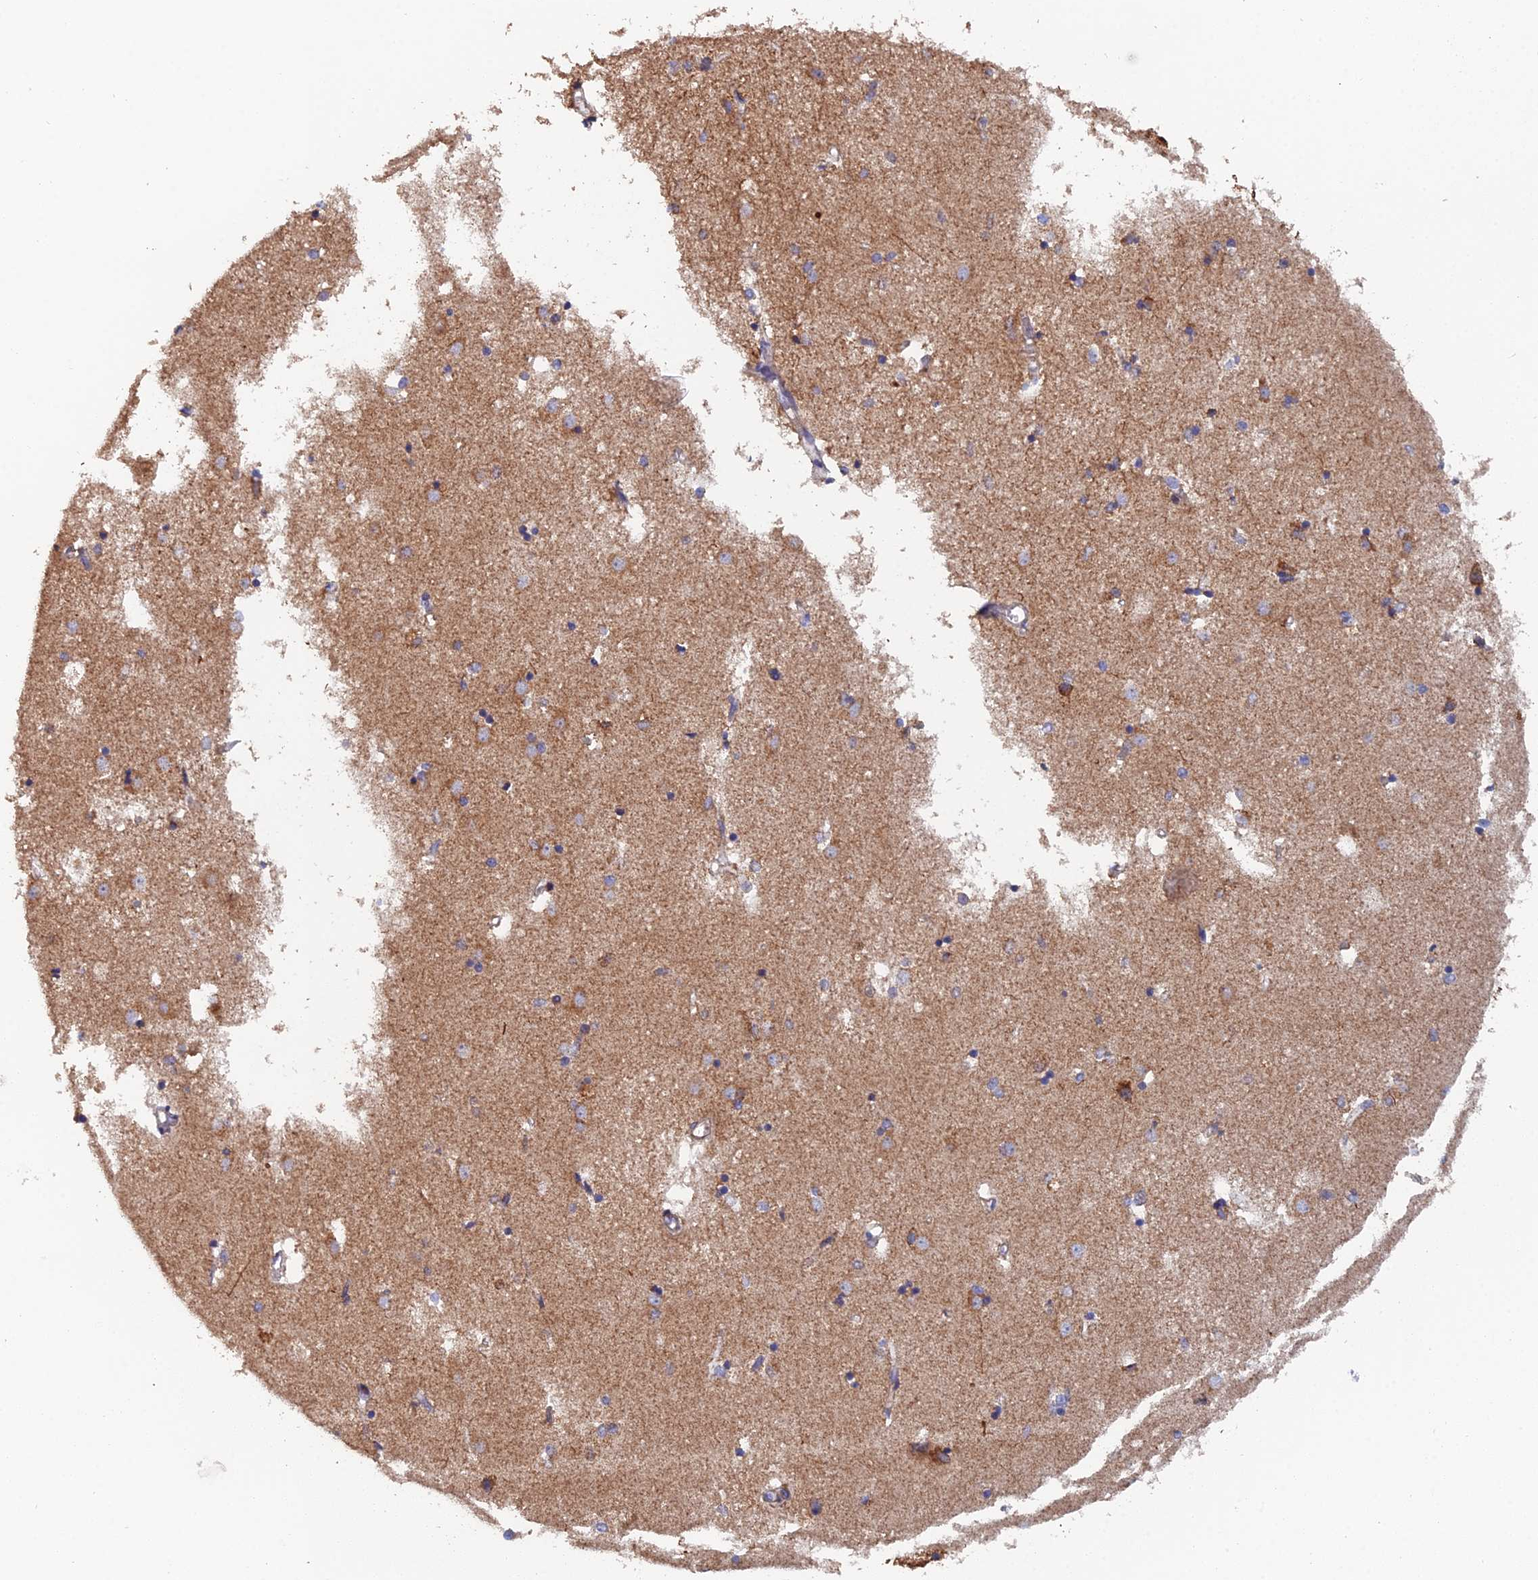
{"staining": {"intensity": "moderate", "quantity": "<25%", "location": "cytoplasmic/membranous"}, "tissue": "caudate", "cell_type": "Glial cells", "image_type": "normal", "snomed": [{"axis": "morphology", "description": "Normal tissue, NOS"}, {"axis": "topography", "description": "Lateral ventricle wall"}], "caption": "High-power microscopy captured an IHC histopathology image of benign caudate, revealing moderate cytoplasmic/membranous positivity in about <25% of glial cells.", "gene": "ECSIT", "patient": {"sex": "male", "age": 45}}